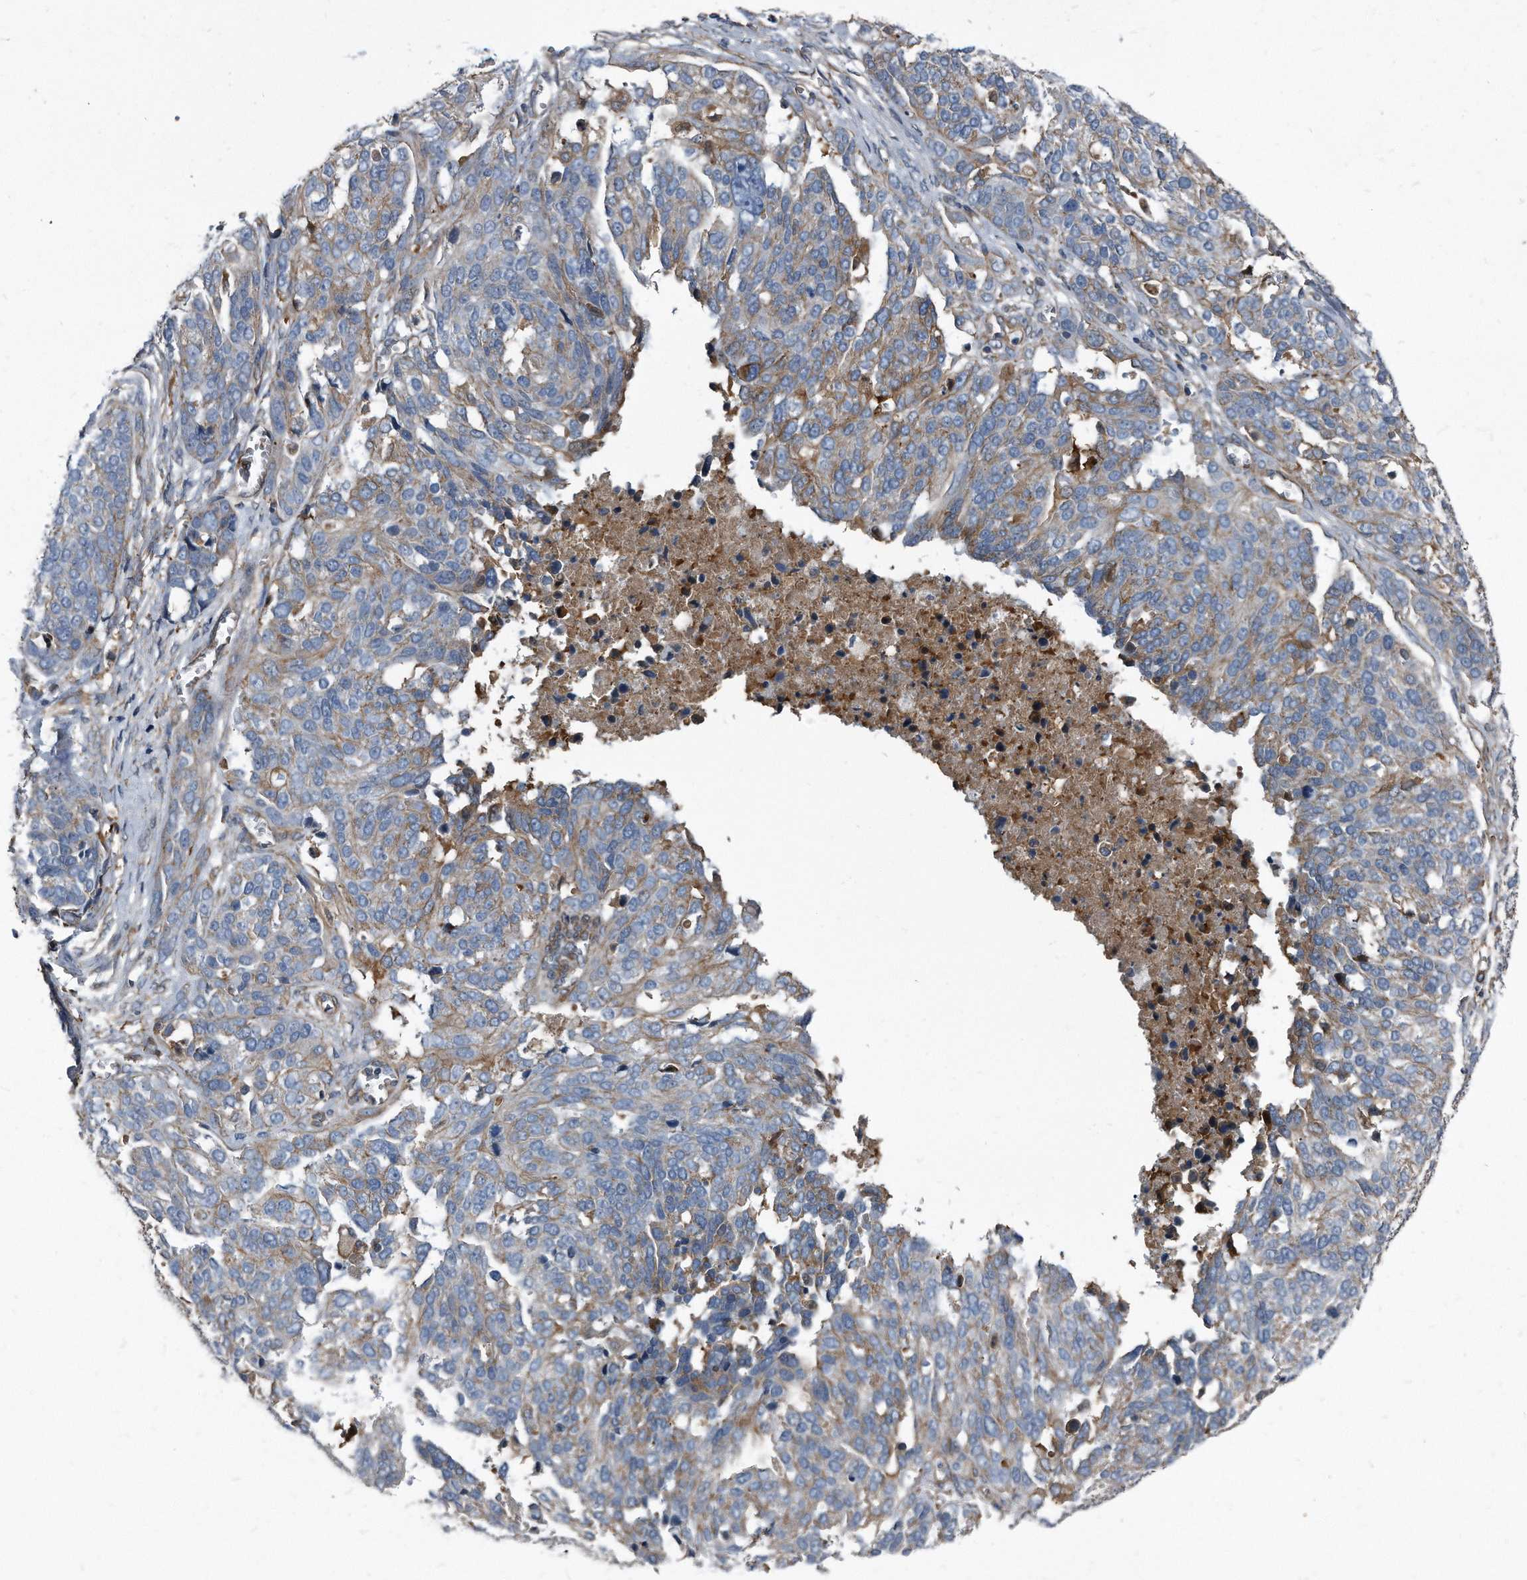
{"staining": {"intensity": "weak", "quantity": "25%-75%", "location": "cytoplasmic/membranous"}, "tissue": "ovarian cancer", "cell_type": "Tumor cells", "image_type": "cancer", "snomed": [{"axis": "morphology", "description": "Cystadenocarcinoma, serous, NOS"}, {"axis": "topography", "description": "Ovary"}], "caption": "A brown stain labels weak cytoplasmic/membranous expression of a protein in human ovarian serous cystadenocarcinoma tumor cells.", "gene": "PLEC", "patient": {"sex": "female", "age": 44}}